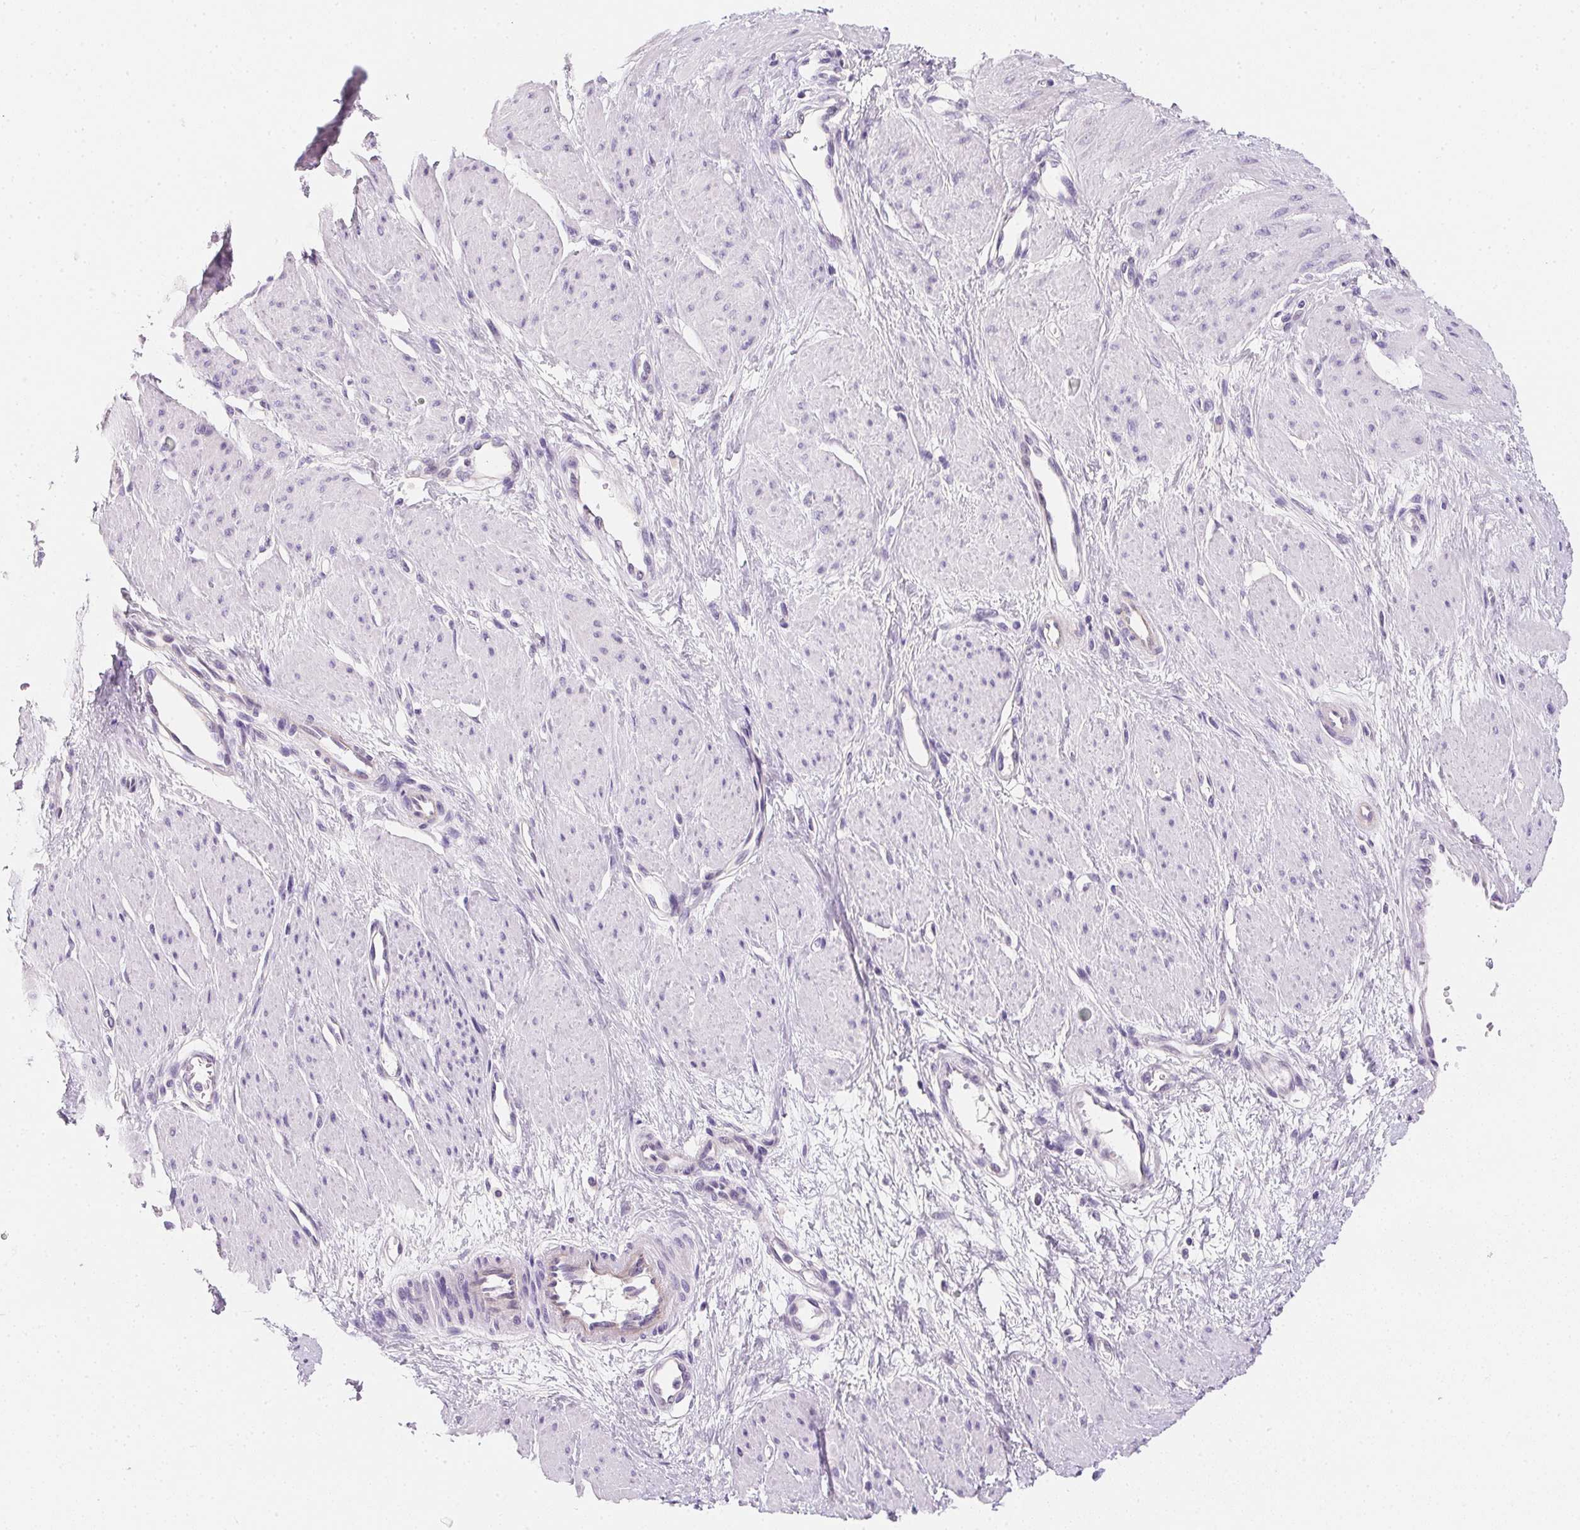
{"staining": {"intensity": "negative", "quantity": "none", "location": "none"}, "tissue": "smooth muscle", "cell_type": "Smooth muscle cells", "image_type": "normal", "snomed": [{"axis": "morphology", "description": "Normal tissue, NOS"}, {"axis": "topography", "description": "Smooth muscle"}, {"axis": "topography", "description": "Uterus"}], "caption": "Immunohistochemistry of benign smooth muscle exhibits no expression in smooth muscle cells.", "gene": "AQP5", "patient": {"sex": "female", "age": 39}}